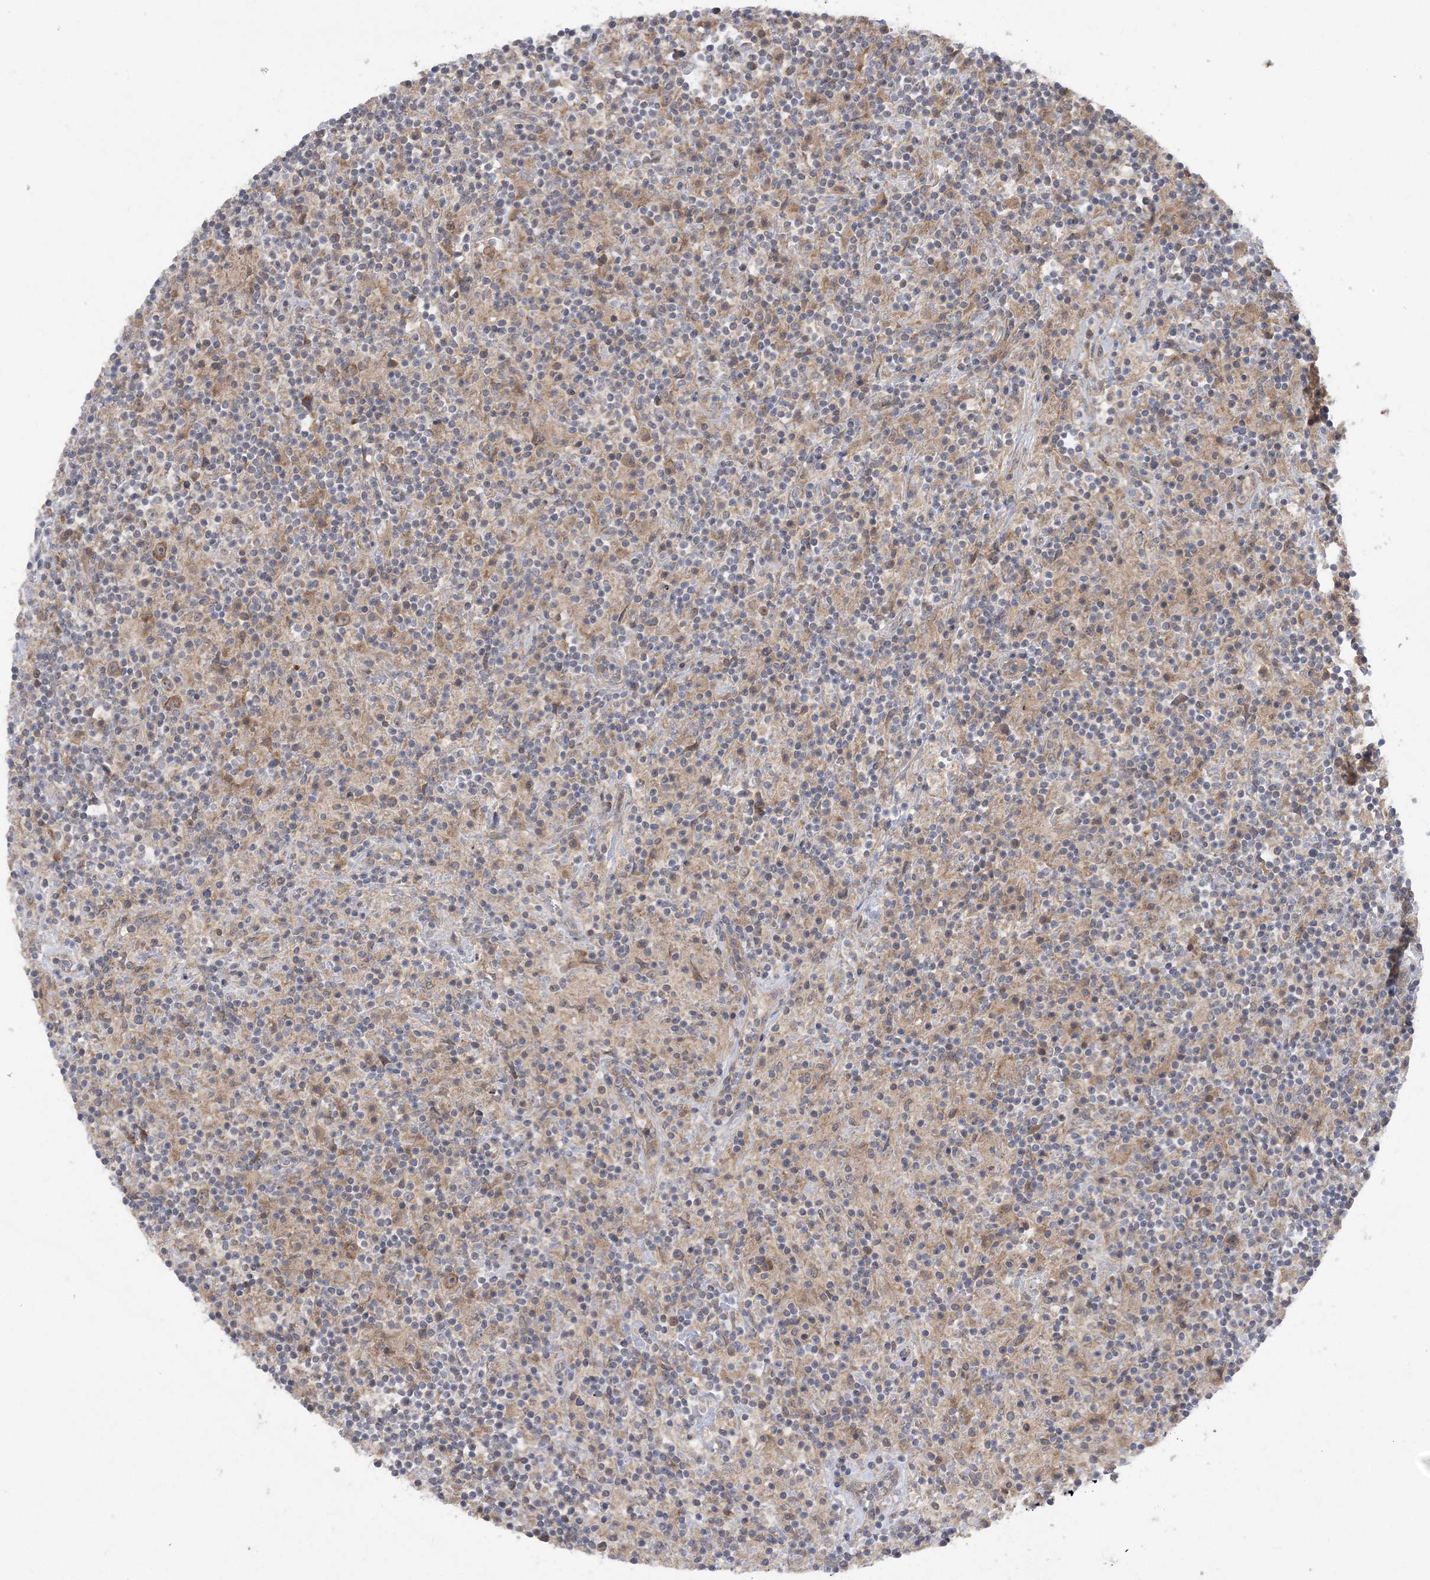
{"staining": {"intensity": "moderate", "quantity": ">75%", "location": "cytoplasmic/membranous"}, "tissue": "lymphoma", "cell_type": "Tumor cells", "image_type": "cancer", "snomed": [{"axis": "morphology", "description": "Hodgkin's disease, NOS"}, {"axis": "topography", "description": "Lymph node"}], "caption": "Hodgkin's disease stained with a brown dye displays moderate cytoplasmic/membranous positive positivity in about >75% of tumor cells.", "gene": "MMADHC", "patient": {"sex": "male", "age": 70}}